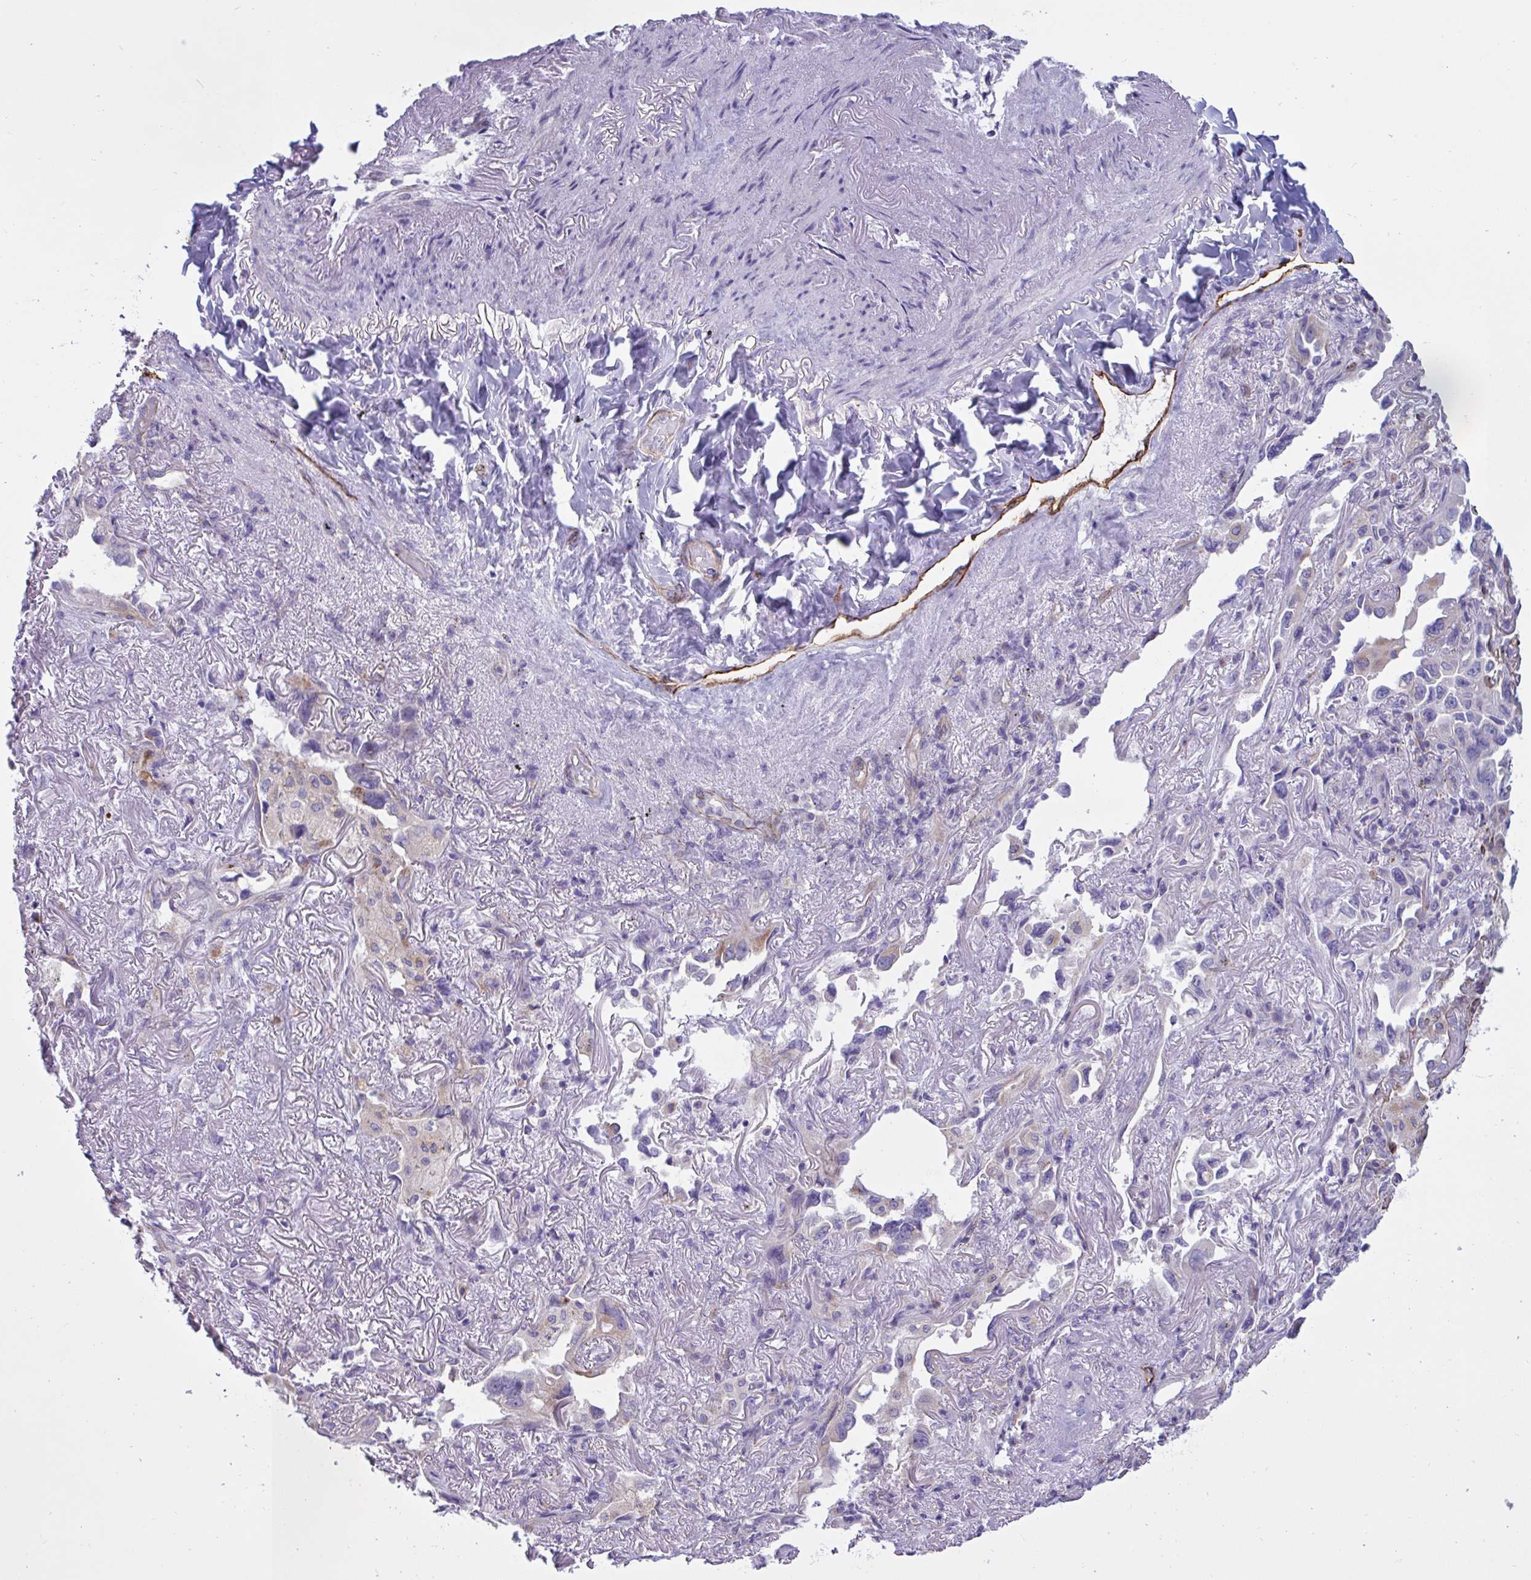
{"staining": {"intensity": "negative", "quantity": "none", "location": "none"}, "tissue": "lung cancer", "cell_type": "Tumor cells", "image_type": "cancer", "snomed": [{"axis": "morphology", "description": "Adenocarcinoma, NOS"}, {"axis": "topography", "description": "Lung"}], "caption": "Image shows no protein expression in tumor cells of adenocarcinoma (lung) tissue.", "gene": "RPL22L1", "patient": {"sex": "female", "age": 69}}